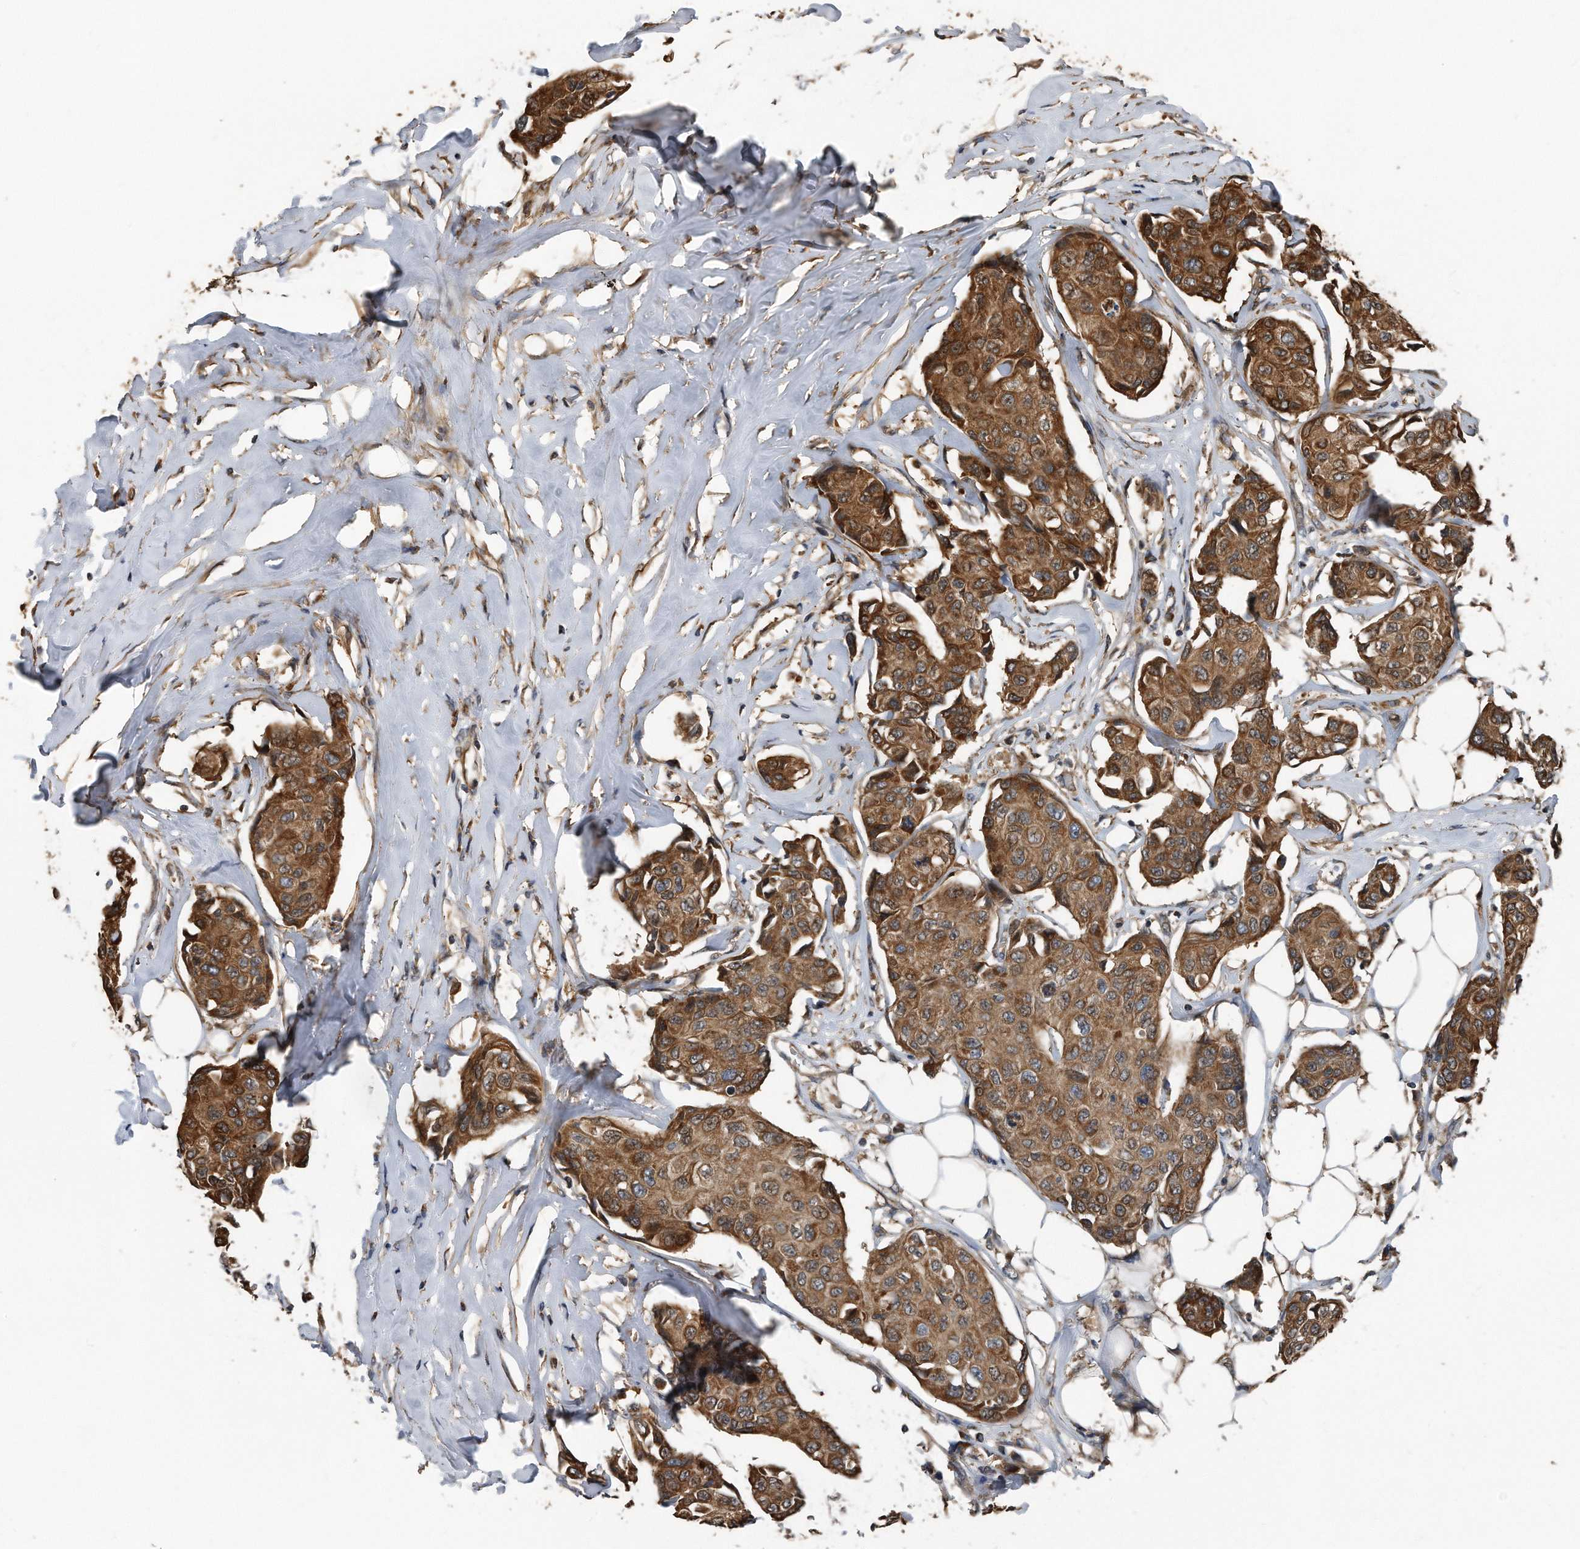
{"staining": {"intensity": "strong", "quantity": ">75%", "location": "cytoplasmic/membranous"}, "tissue": "breast cancer", "cell_type": "Tumor cells", "image_type": "cancer", "snomed": [{"axis": "morphology", "description": "Duct carcinoma"}, {"axis": "topography", "description": "Breast"}], "caption": "A high-resolution image shows immunohistochemistry staining of invasive ductal carcinoma (breast), which demonstrates strong cytoplasmic/membranous positivity in approximately >75% of tumor cells. (Stains: DAB in brown, nuclei in blue, Microscopy: brightfield microscopy at high magnification).", "gene": "FAM136A", "patient": {"sex": "female", "age": 80}}